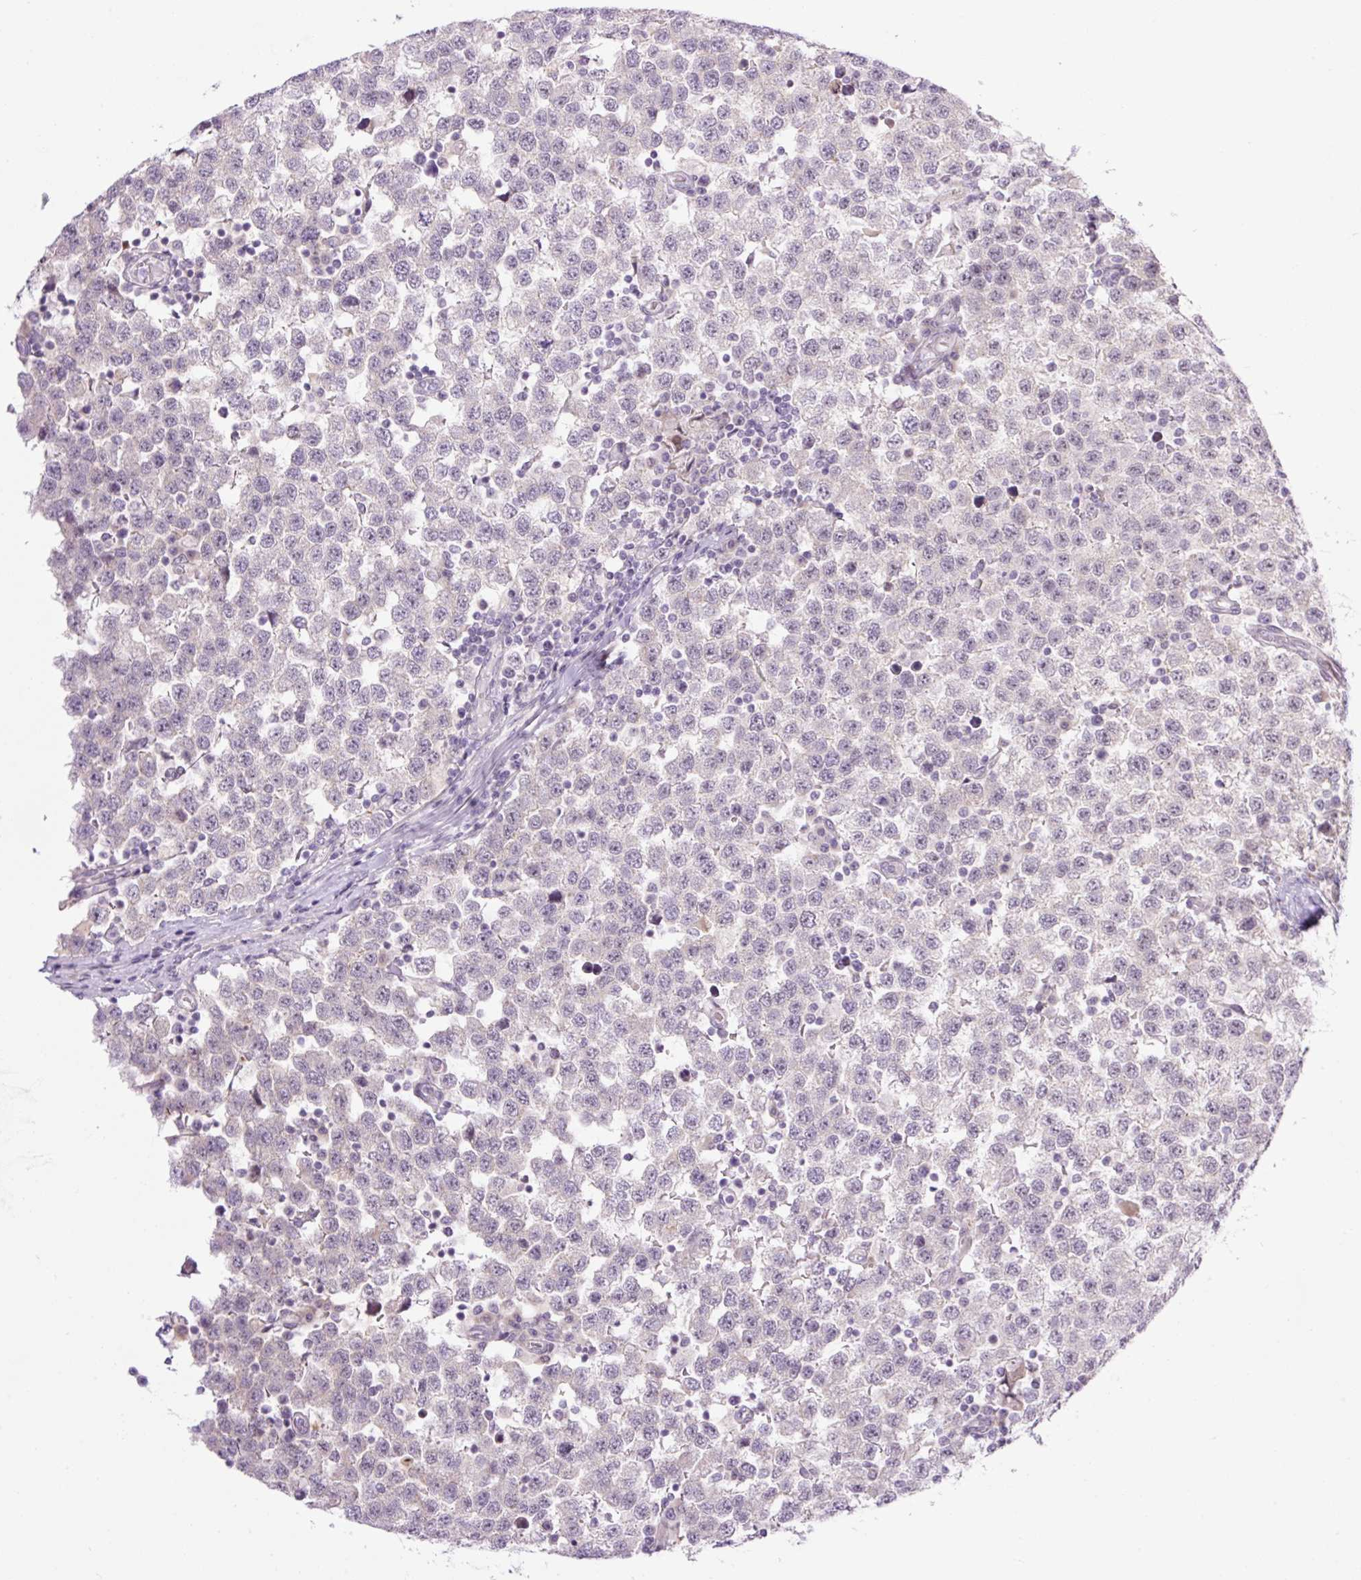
{"staining": {"intensity": "negative", "quantity": "none", "location": "none"}, "tissue": "testis cancer", "cell_type": "Tumor cells", "image_type": "cancer", "snomed": [{"axis": "morphology", "description": "Seminoma, NOS"}, {"axis": "topography", "description": "Testis"}], "caption": "Protein analysis of testis seminoma demonstrates no significant positivity in tumor cells.", "gene": "ICE1", "patient": {"sex": "male", "age": 34}}